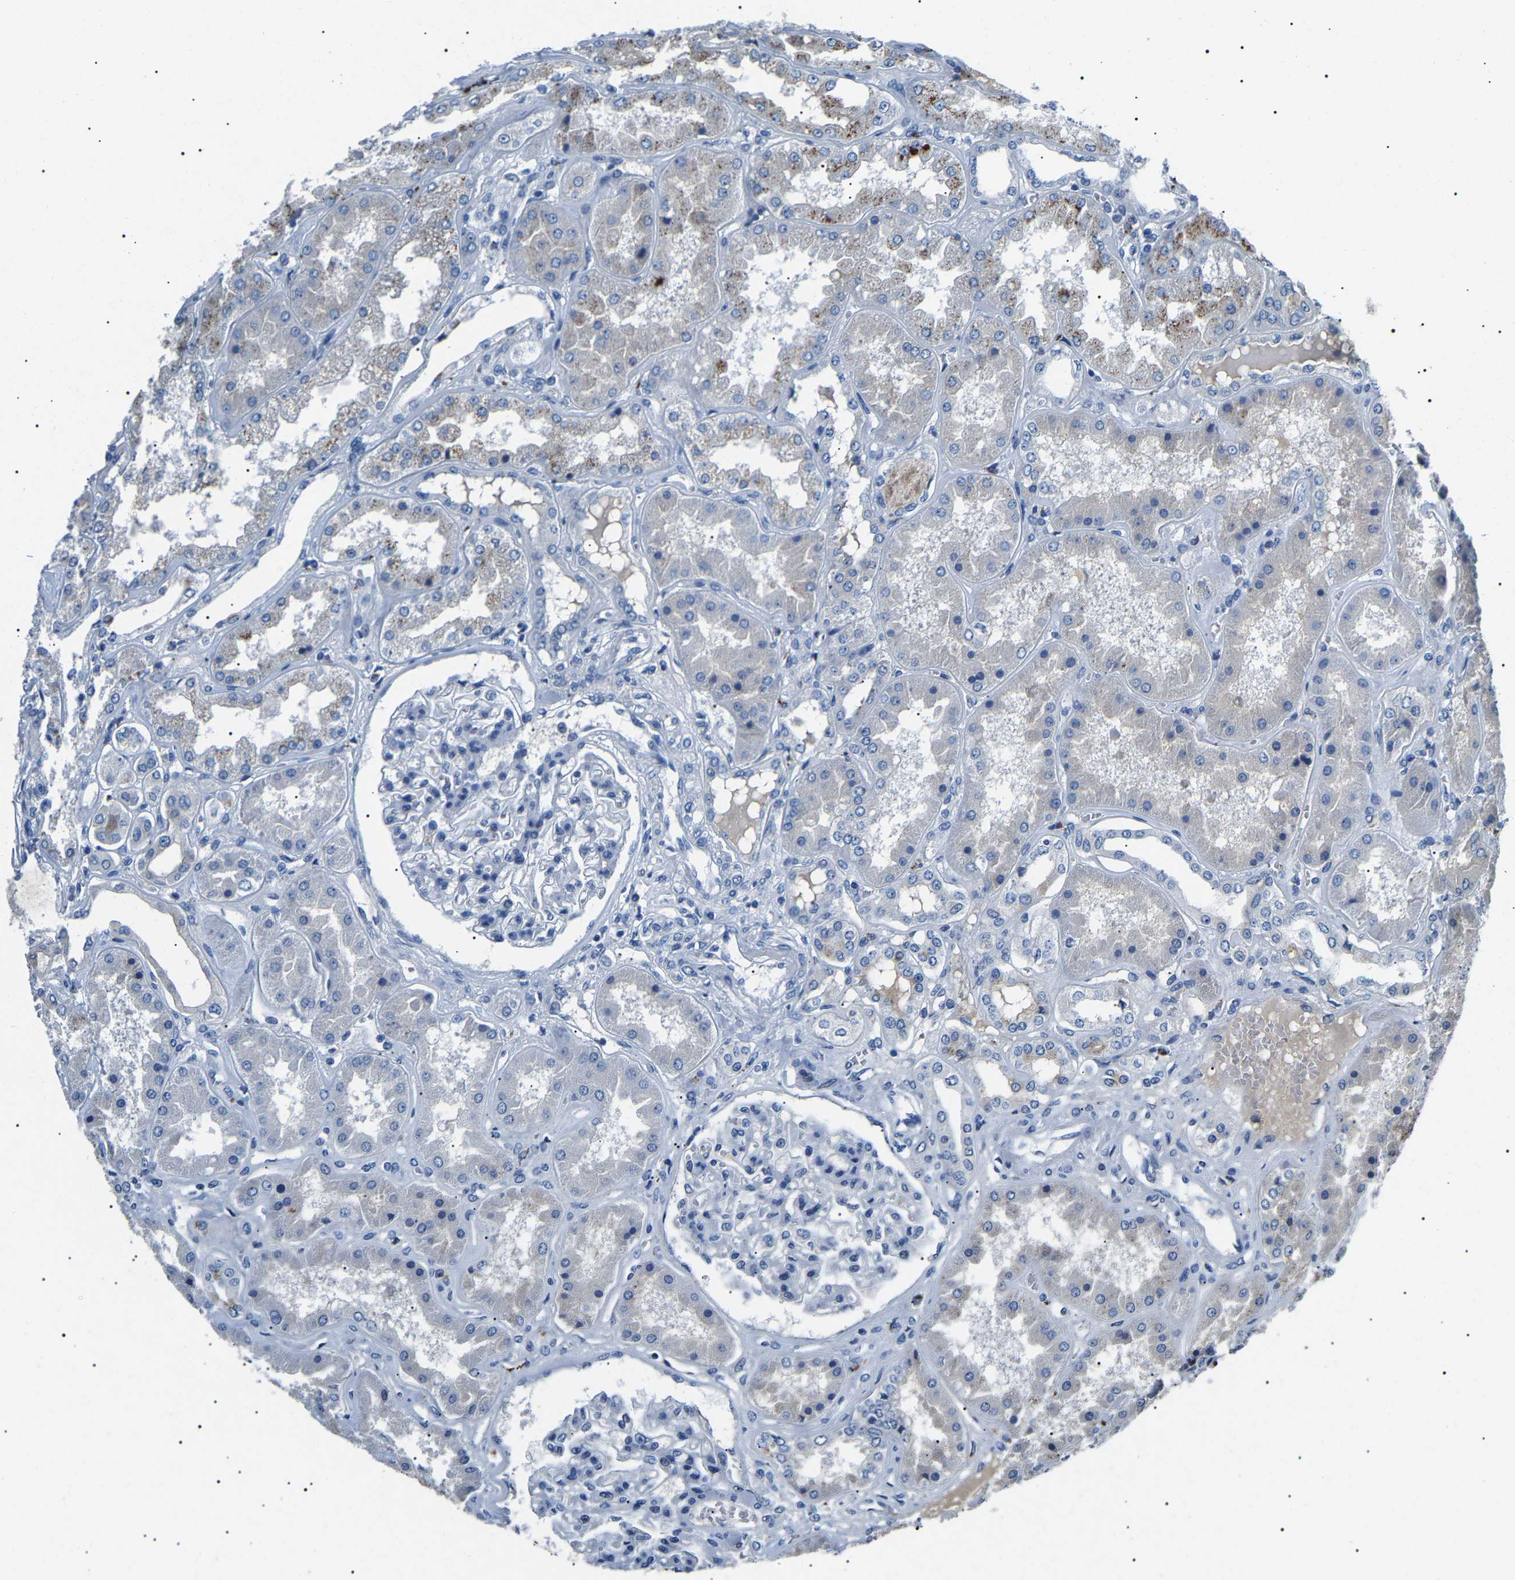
{"staining": {"intensity": "negative", "quantity": "none", "location": "none"}, "tissue": "kidney", "cell_type": "Cells in glomeruli", "image_type": "normal", "snomed": [{"axis": "morphology", "description": "Normal tissue, NOS"}, {"axis": "topography", "description": "Kidney"}], "caption": "Human kidney stained for a protein using immunohistochemistry shows no staining in cells in glomeruli.", "gene": "KLK15", "patient": {"sex": "female", "age": 56}}